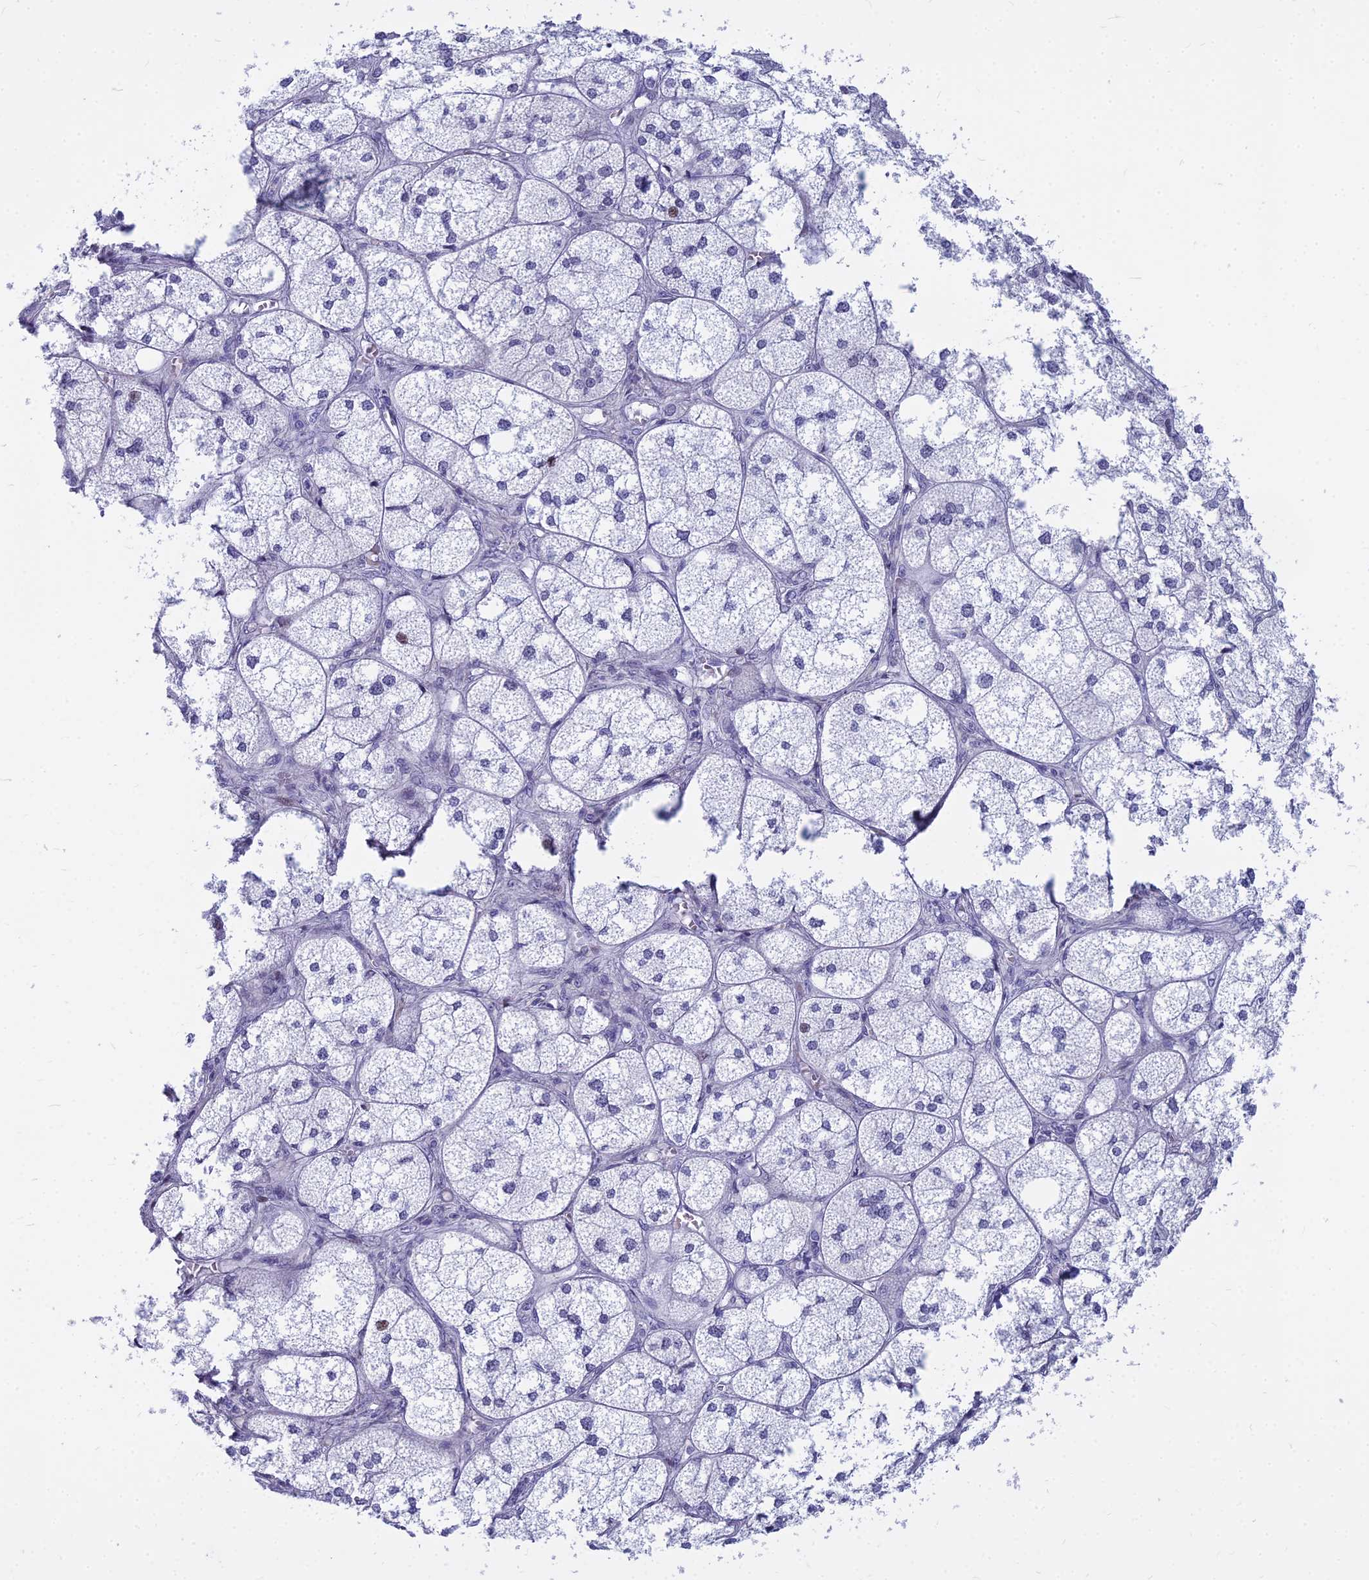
{"staining": {"intensity": "moderate", "quantity": "<25%", "location": "nuclear"}, "tissue": "adrenal gland", "cell_type": "Glandular cells", "image_type": "normal", "snomed": [{"axis": "morphology", "description": "Normal tissue, NOS"}, {"axis": "topography", "description": "Adrenal gland"}], "caption": "An immunohistochemistry histopathology image of normal tissue is shown. Protein staining in brown labels moderate nuclear positivity in adrenal gland within glandular cells. The staining was performed using DAB (3,3'-diaminobenzidine), with brown indicating positive protein expression. Nuclei are stained blue with hematoxylin.", "gene": "MYBPC2", "patient": {"sex": "female", "age": 61}}